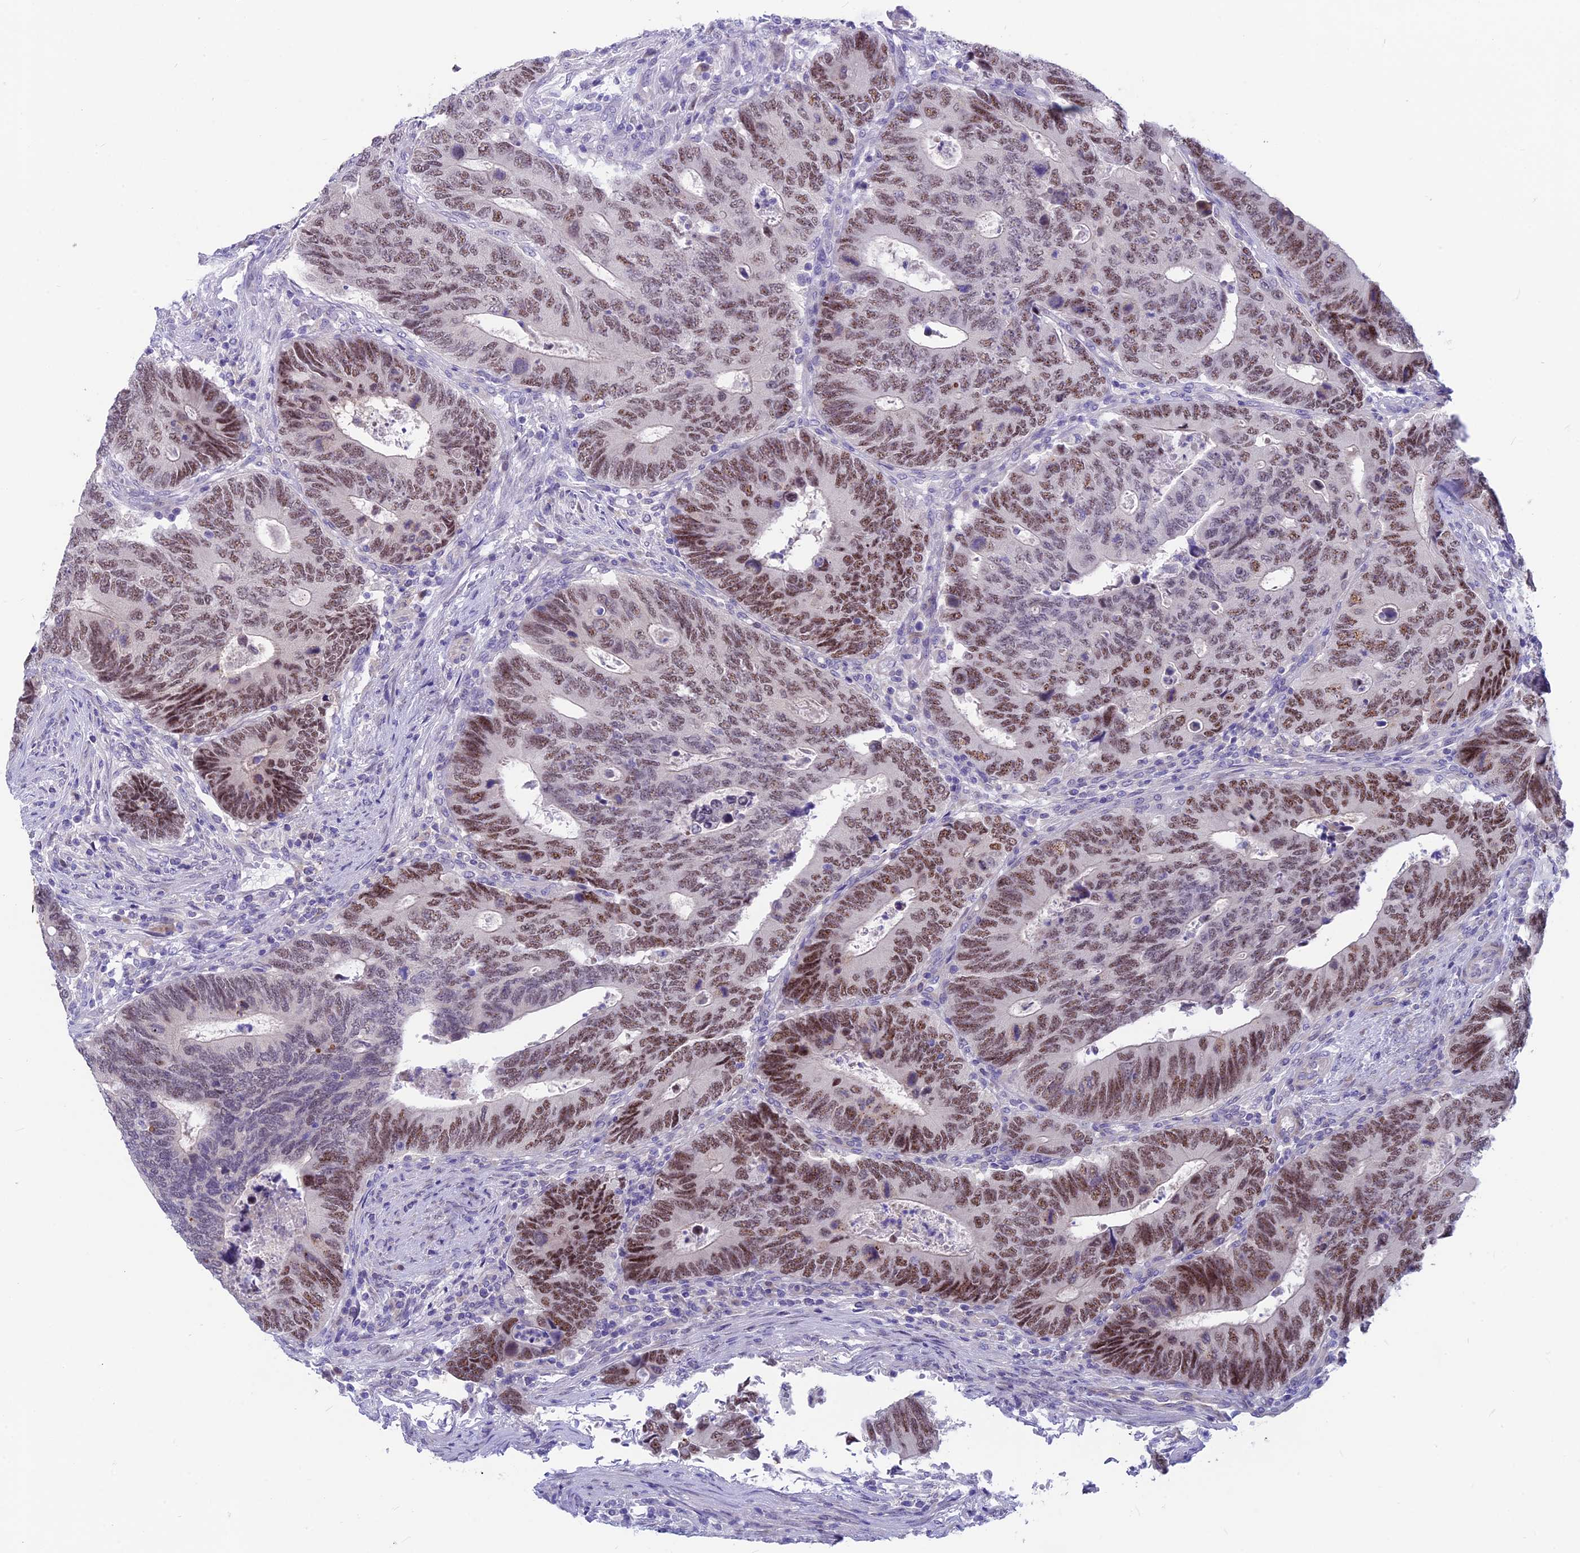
{"staining": {"intensity": "moderate", "quantity": ">75%", "location": "nuclear"}, "tissue": "colorectal cancer", "cell_type": "Tumor cells", "image_type": "cancer", "snomed": [{"axis": "morphology", "description": "Adenocarcinoma, NOS"}, {"axis": "topography", "description": "Colon"}], "caption": "Moderate nuclear protein expression is appreciated in approximately >75% of tumor cells in colorectal cancer (adenocarcinoma).", "gene": "SNTN", "patient": {"sex": "male", "age": 87}}